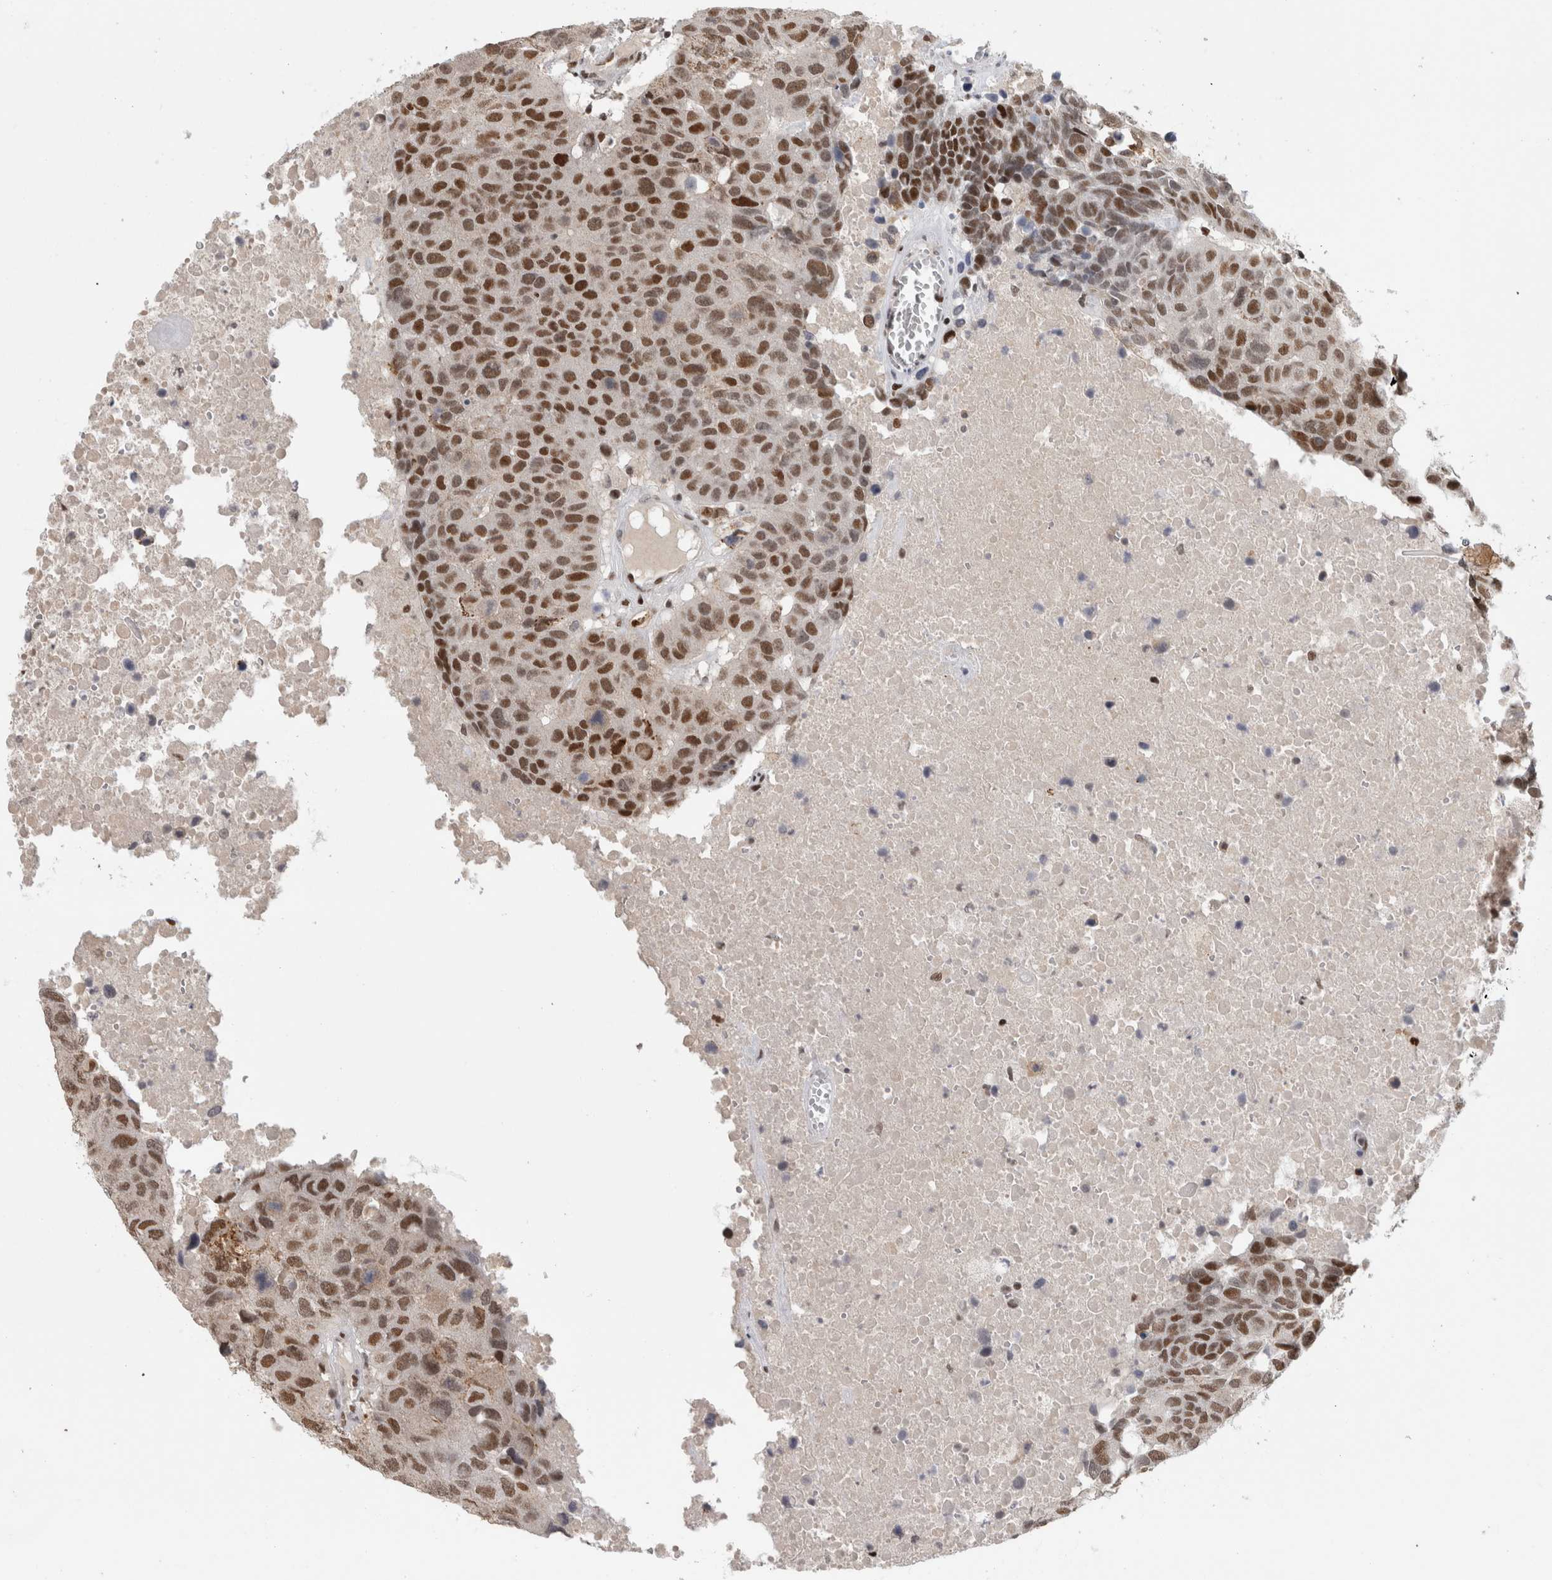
{"staining": {"intensity": "strong", "quantity": ">75%", "location": "nuclear"}, "tissue": "head and neck cancer", "cell_type": "Tumor cells", "image_type": "cancer", "snomed": [{"axis": "morphology", "description": "Squamous cell carcinoma, NOS"}, {"axis": "topography", "description": "Head-Neck"}], "caption": "A brown stain labels strong nuclear expression of a protein in human head and neck squamous cell carcinoma tumor cells.", "gene": "SRARP", "patient": {"sex": "male", "age": 66}}